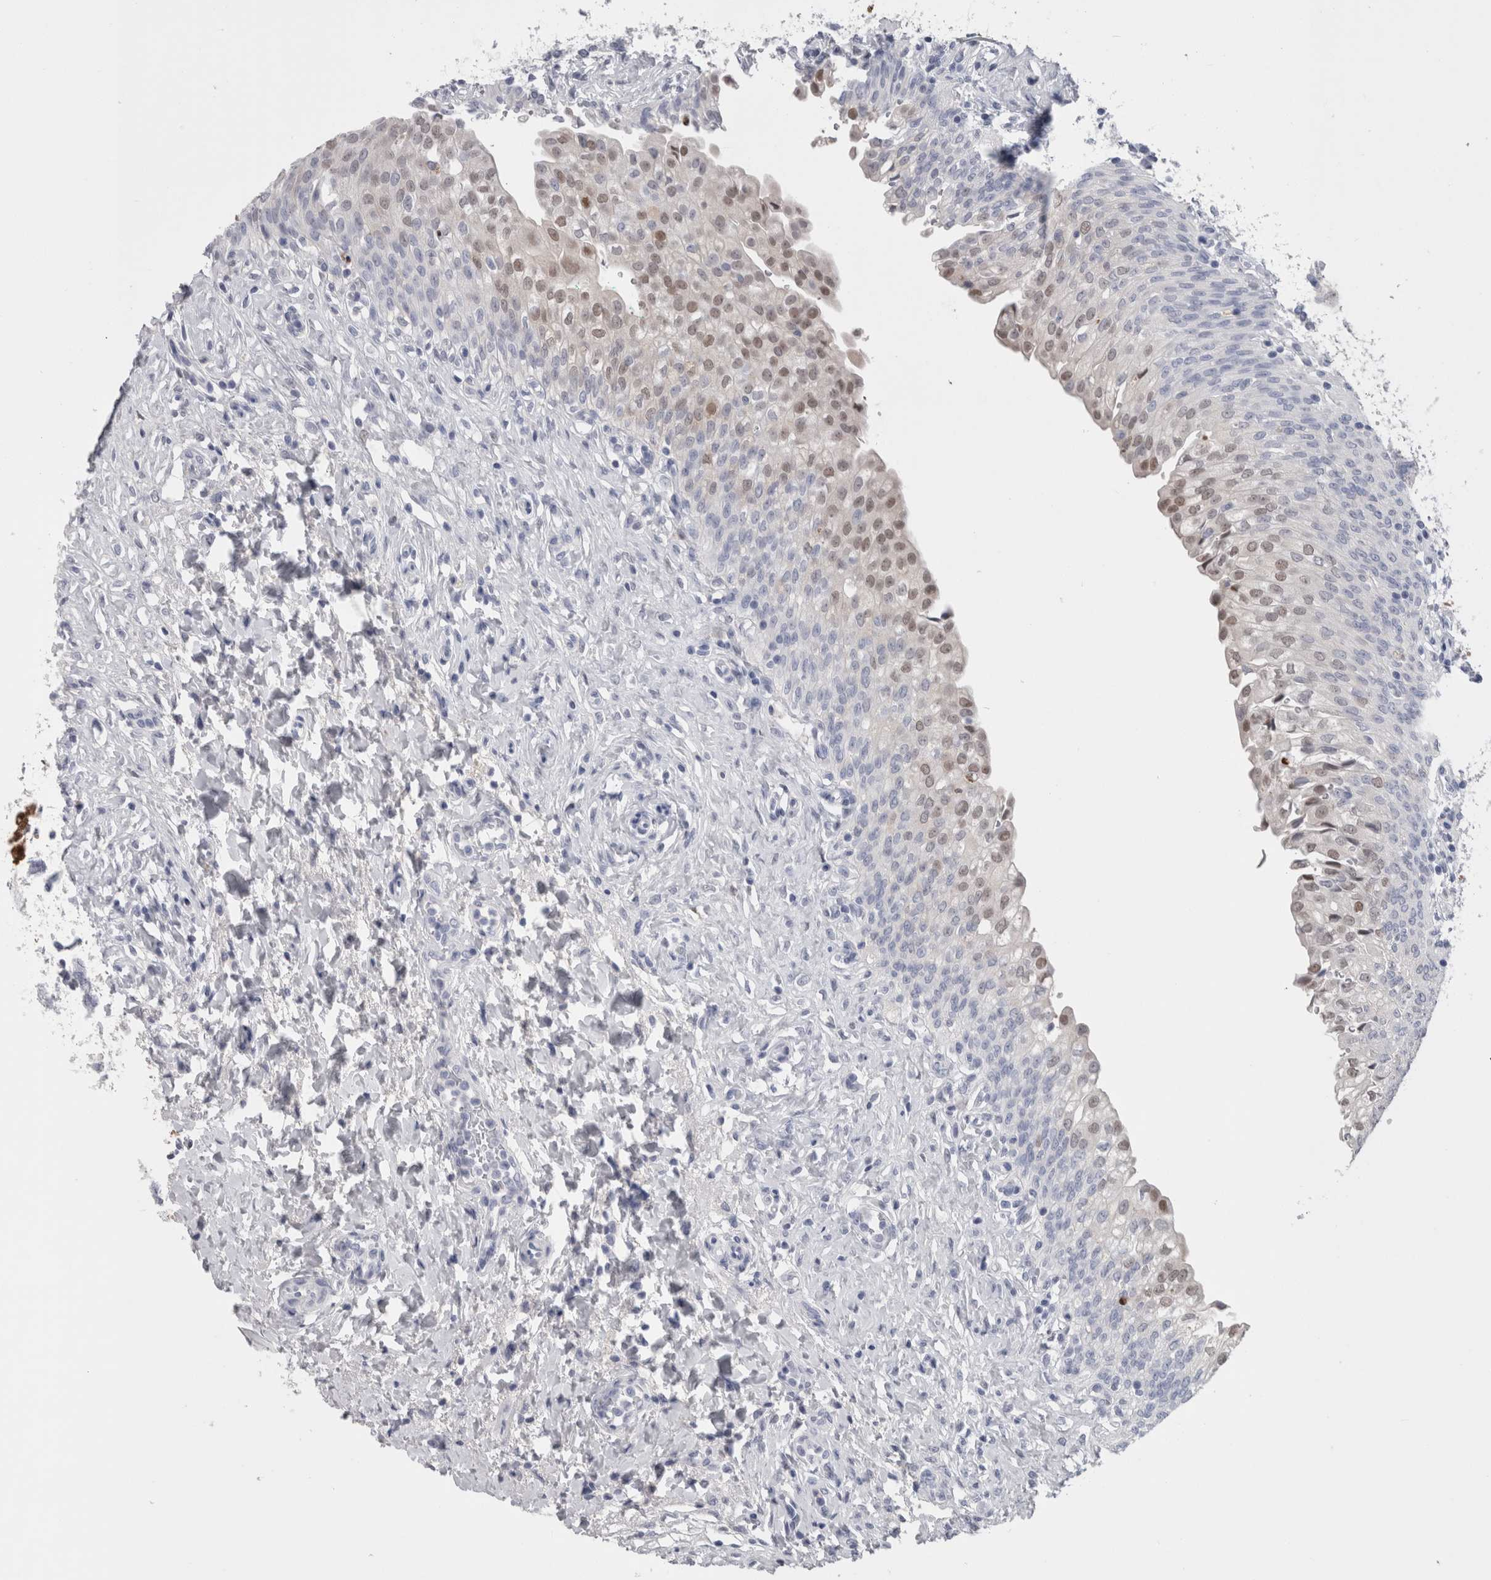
{"staining": {"intensity": "moderate", "quantity": "<25%", "location": "nuclear"}, "tissue": "urinary bladder", "cell_type": "Urothelial cells", "image_type": "normal", "snomed": [{"axis": "morphology", "description": "Urothelial carcinoma, High grade"}, {"axis": "topography", "description": "Urinary bladder"}], "caption": "Immunohistochemical staining of benign urinary bladder displays <25% levels of moderate nuclear protein staining in approximately <25% of urothelial cells. The staining is performed using DAB (3,3'-diaminobenzidine) brown chromogen to label protein expression. The nuclei are counter-stained blue using hematoxylin.", "gene": "CA8", "patient": {"sex": "male", "age": 46}}